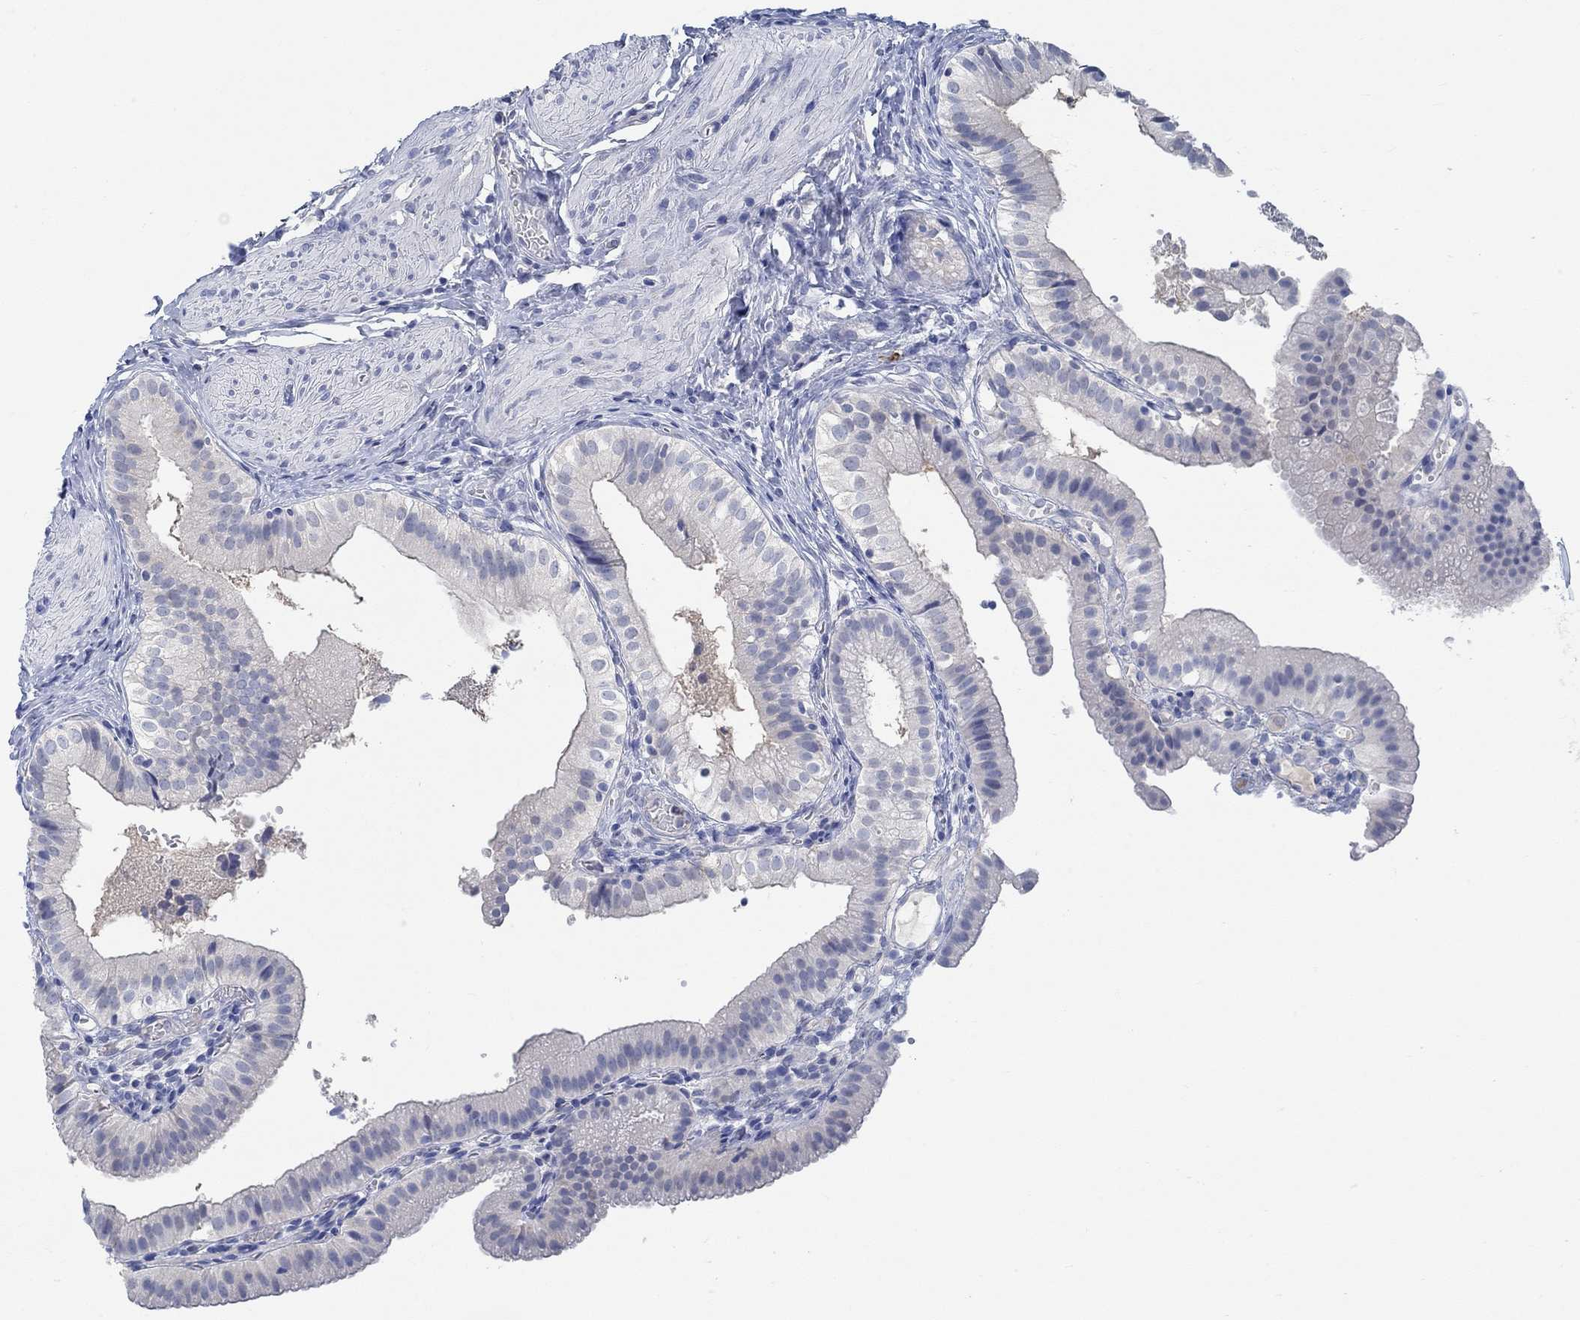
{"staining": {"intensity": "negative", "quantity": "none", "location": "none"}, "tissue": "gallbladder", "cell_type": "Glandular cells", "image_type": "normal", "snomed": [{"axis": "morphology", "description": "Normal tissue, NOS"}, {"axis": "topography", "description": "Gallbladder"}], "caption": "There is no significant positivity in glandular cells of gallbladder. (Brightfield microscopy of DAB (3,3'-diaminobenzidine) immunohistochemistry at high magnification).", "gene": "TEKT4", "patient": {"sex": "female", "age": 47}}